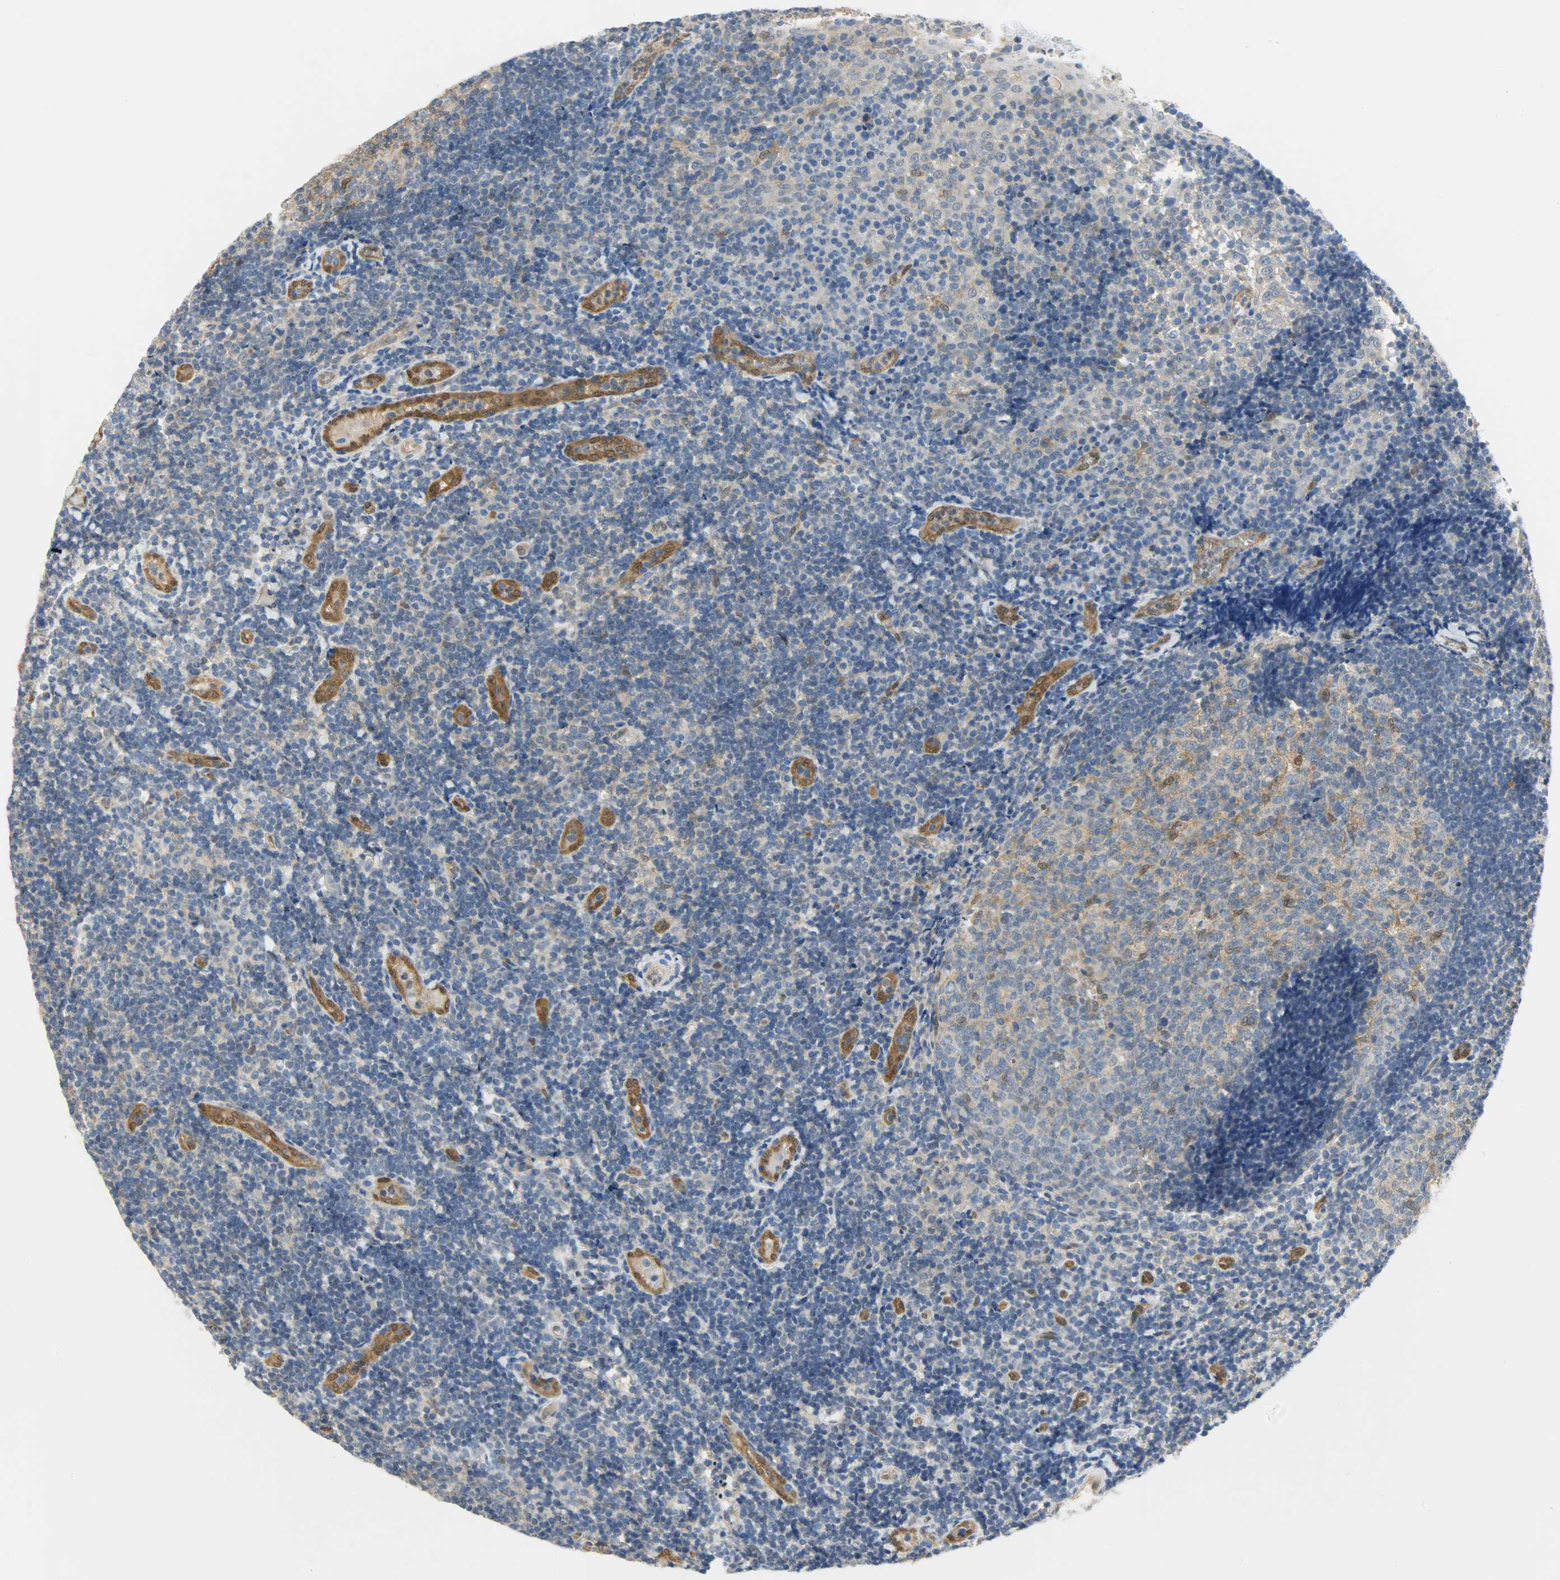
{"staining": {"intensity": "moderate", "quantity": "<25%", "location": "cytoplasmic/membranous,nuclear"}, "tissue": "tonsil", "cell_type": "Germinal center cells", "image_type": "normal", "snomed": [{"axis": "morphology", "description": "Normal tissue, NOS"}, {"axis": "topography", "description": "Tonsil"}], "caption": "This micrograph displays immunohistochemistry staining of unremarkable tonsil, with low moderate cytoplasmic/membranous,nuclear staining in approximately <25% of germinal center cells.", "gene": "FKBP1A", "patient": {"sex": "female", "age": 40}}